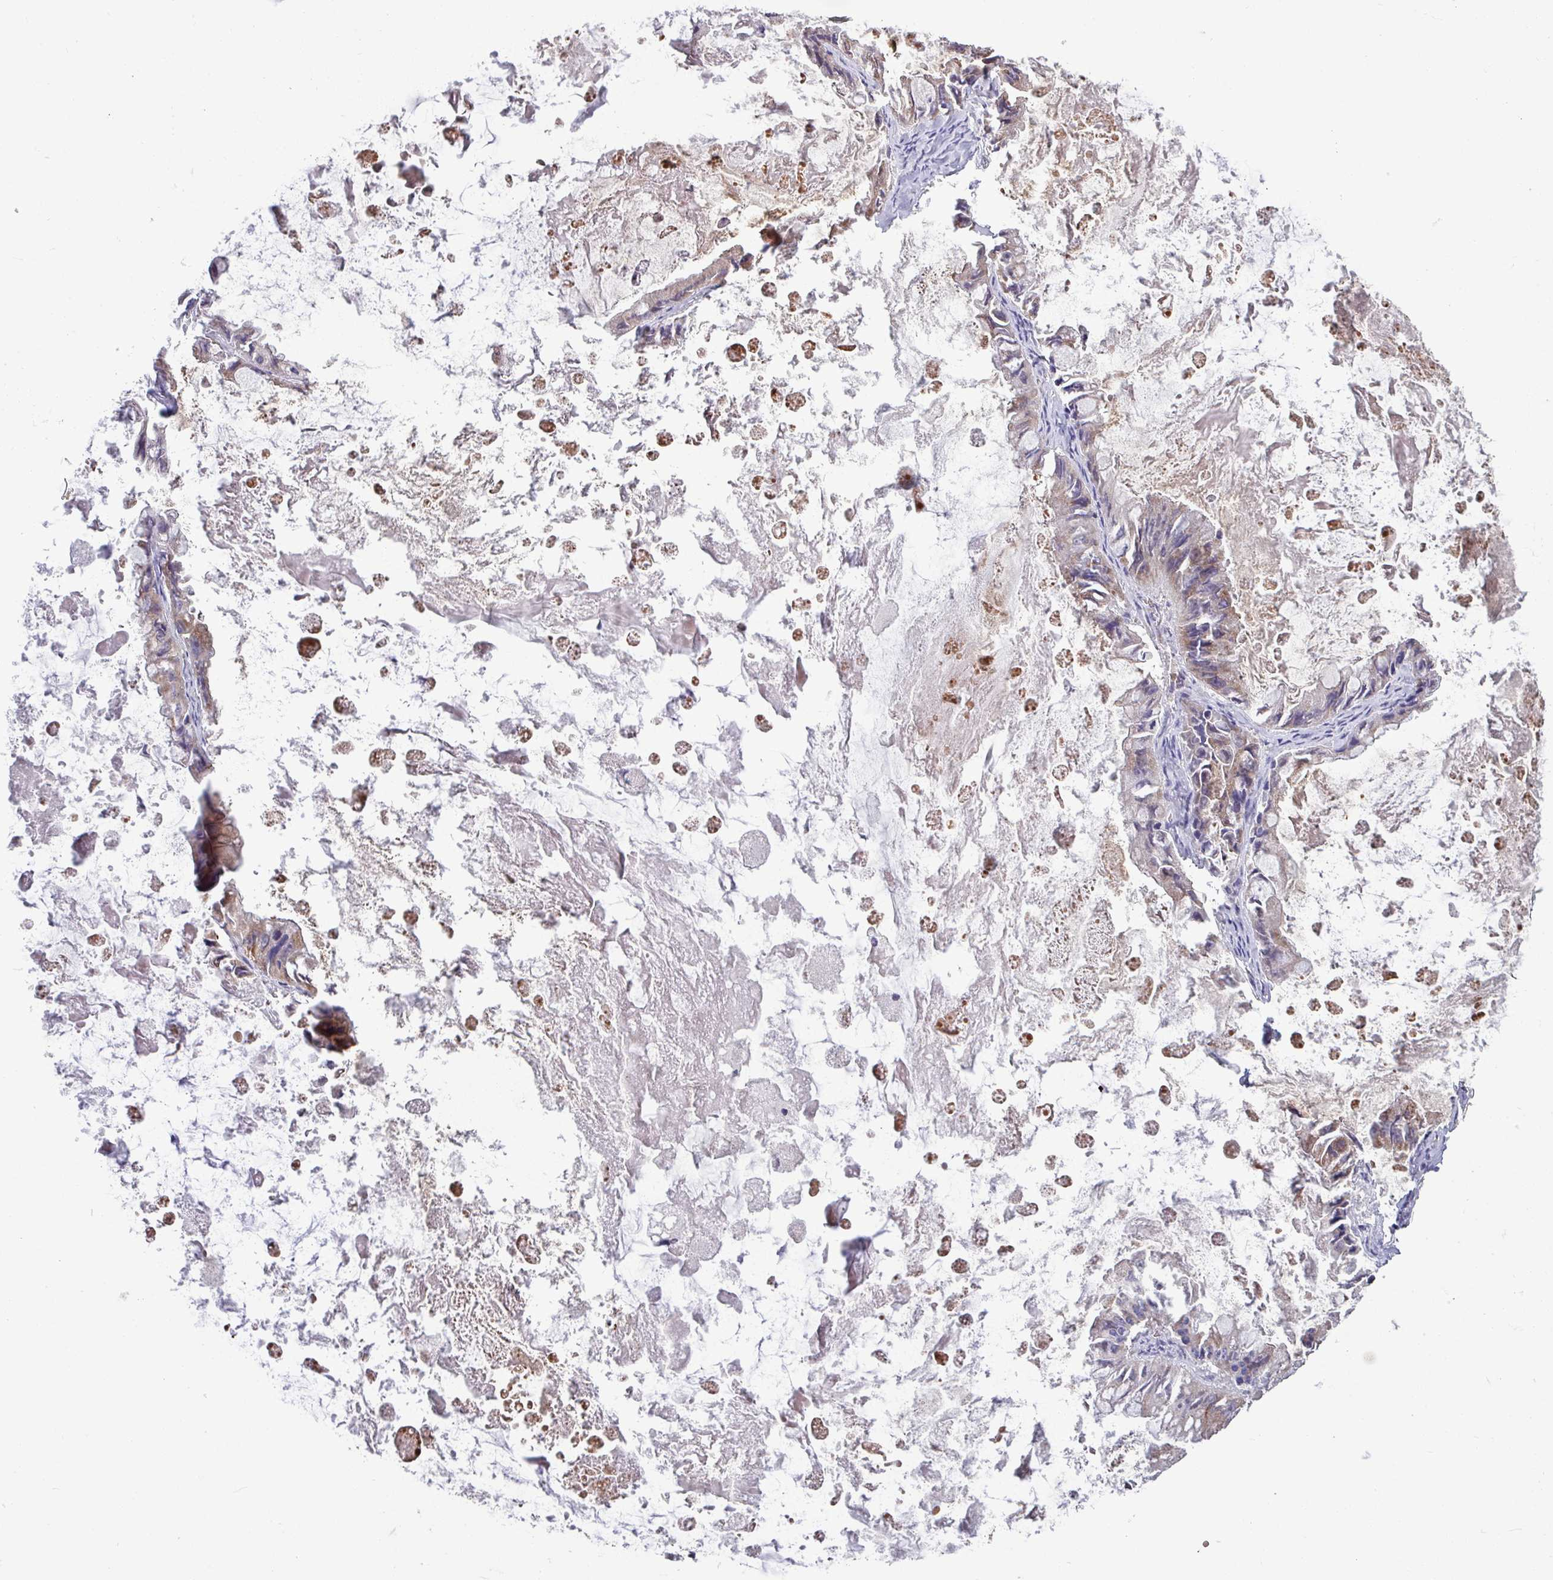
{"staining": {"intensity": "moderate", "quantity": "25%-75%", "location": "cytoplasmic/membranous"}, "tissue": "ovarian cancer", "cell_type": "Tumor cells", "image_type": "cancer", "snomed": [{"axis": "morphology", "description": "Cystadenocarcinoma, mucinous, NOS"}, {"axis": "topography", "description": "Ovary"}], "caption": "Human ovarian mucinous cystadenocarcinoma stained with a brown dye displays moderate cytoplasmic/membranous positive expression in about 25%-75% of tumor cells.", "gene": "LSM12", "patient": {"sex": "female", "age": 61}}